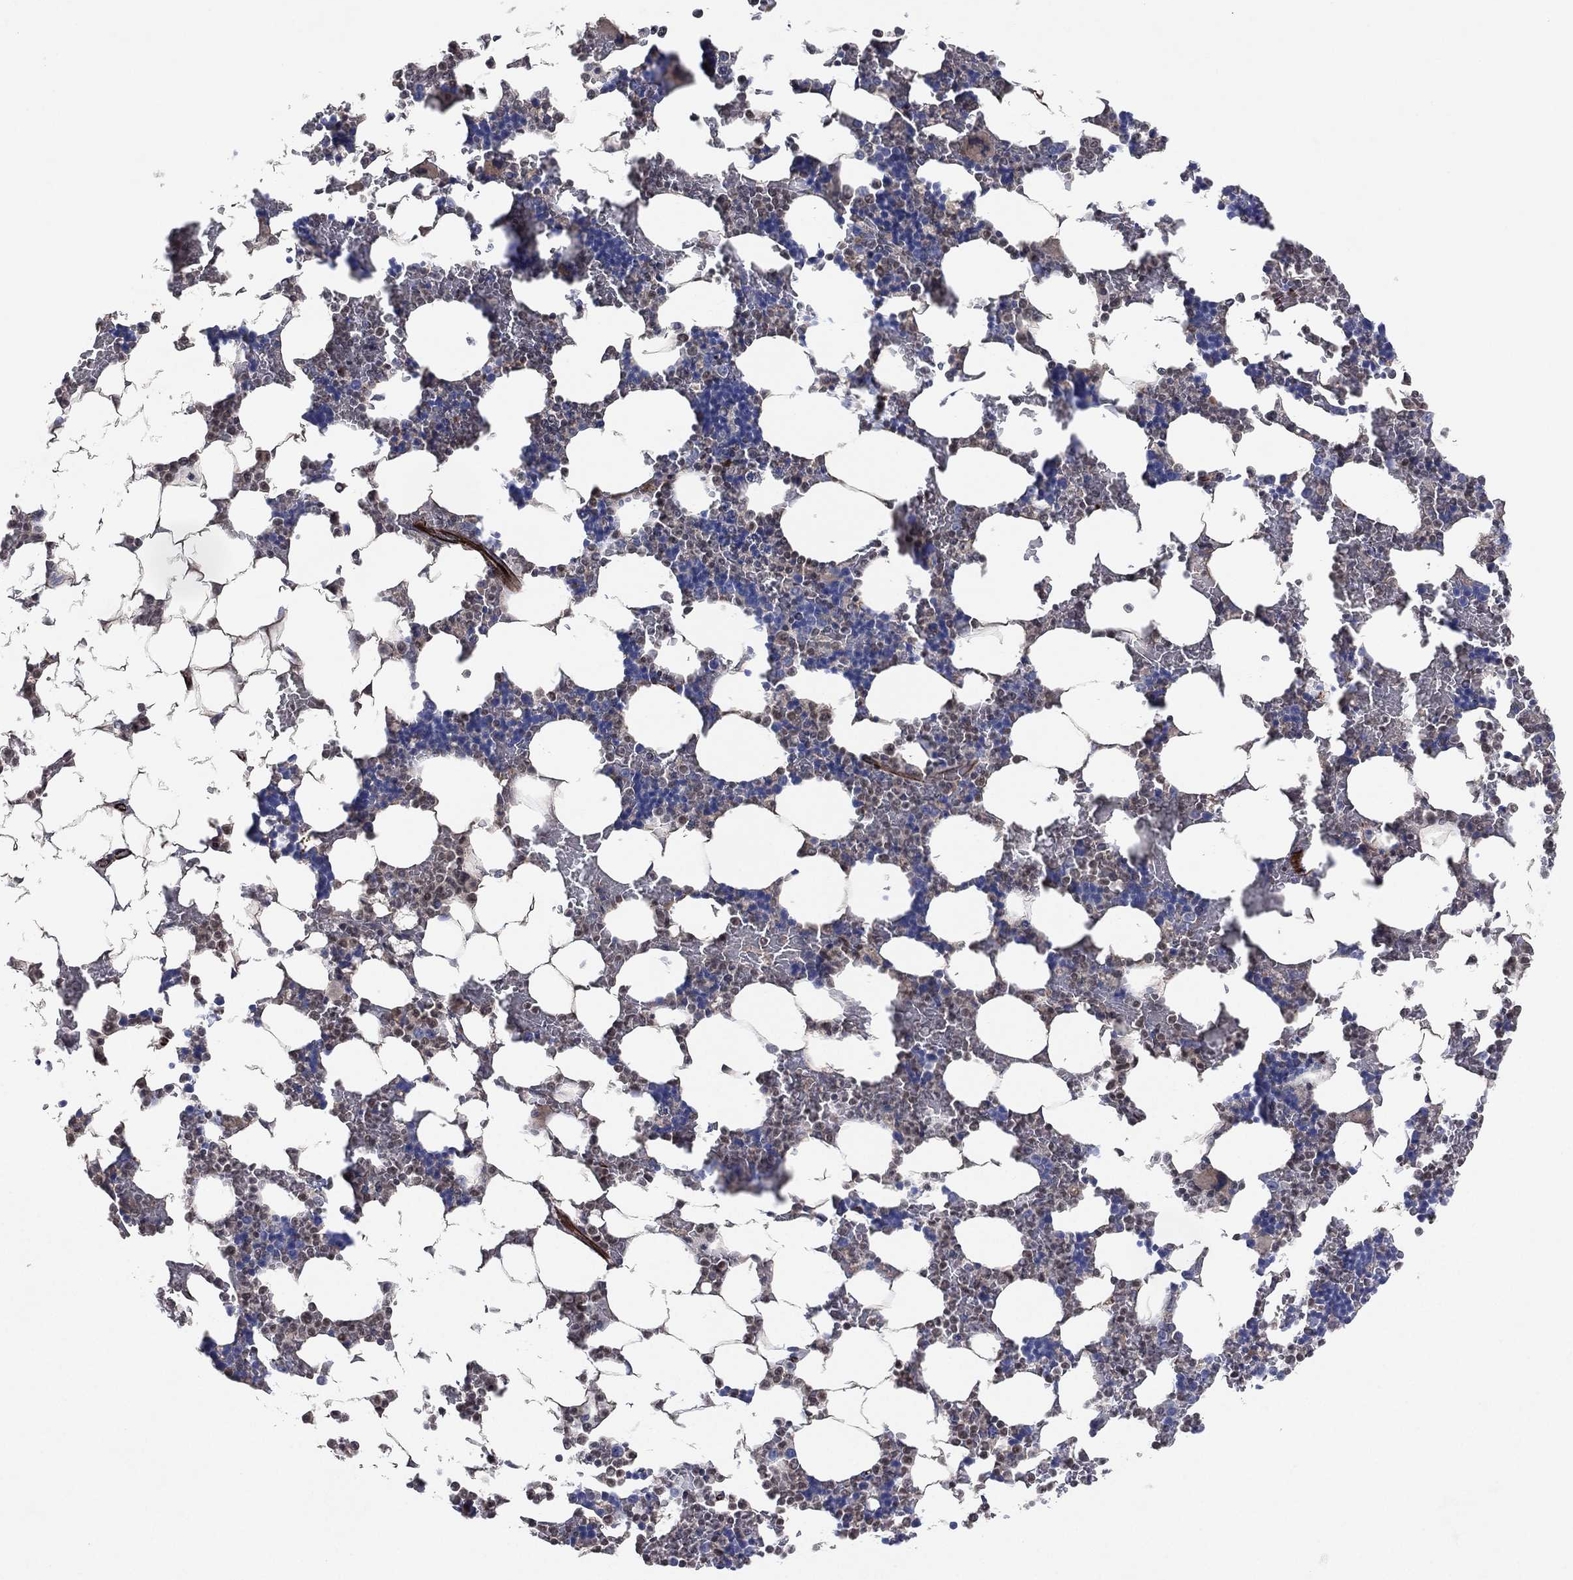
{"staining": {"intensity": "negative", "quantity": "none", "location": "none"}, "tissue": "bone marrow", "cell_type": "Hematopoietic cells", "image_type": "normal", "snomed": [{"axis": "morphology", "description": "Normal tissue, NOS"}, {"axis": "topography", "description": "Bone marrow"}], "caption": "Immunohistochemistry histopathology image of unremarkable bone marrow: human bone marrow stained with DAB demonstrates no significant protein staining in hematopoietic cells.", "gene": "FLI1", "patient": {"sex": "male", "age": 51}}